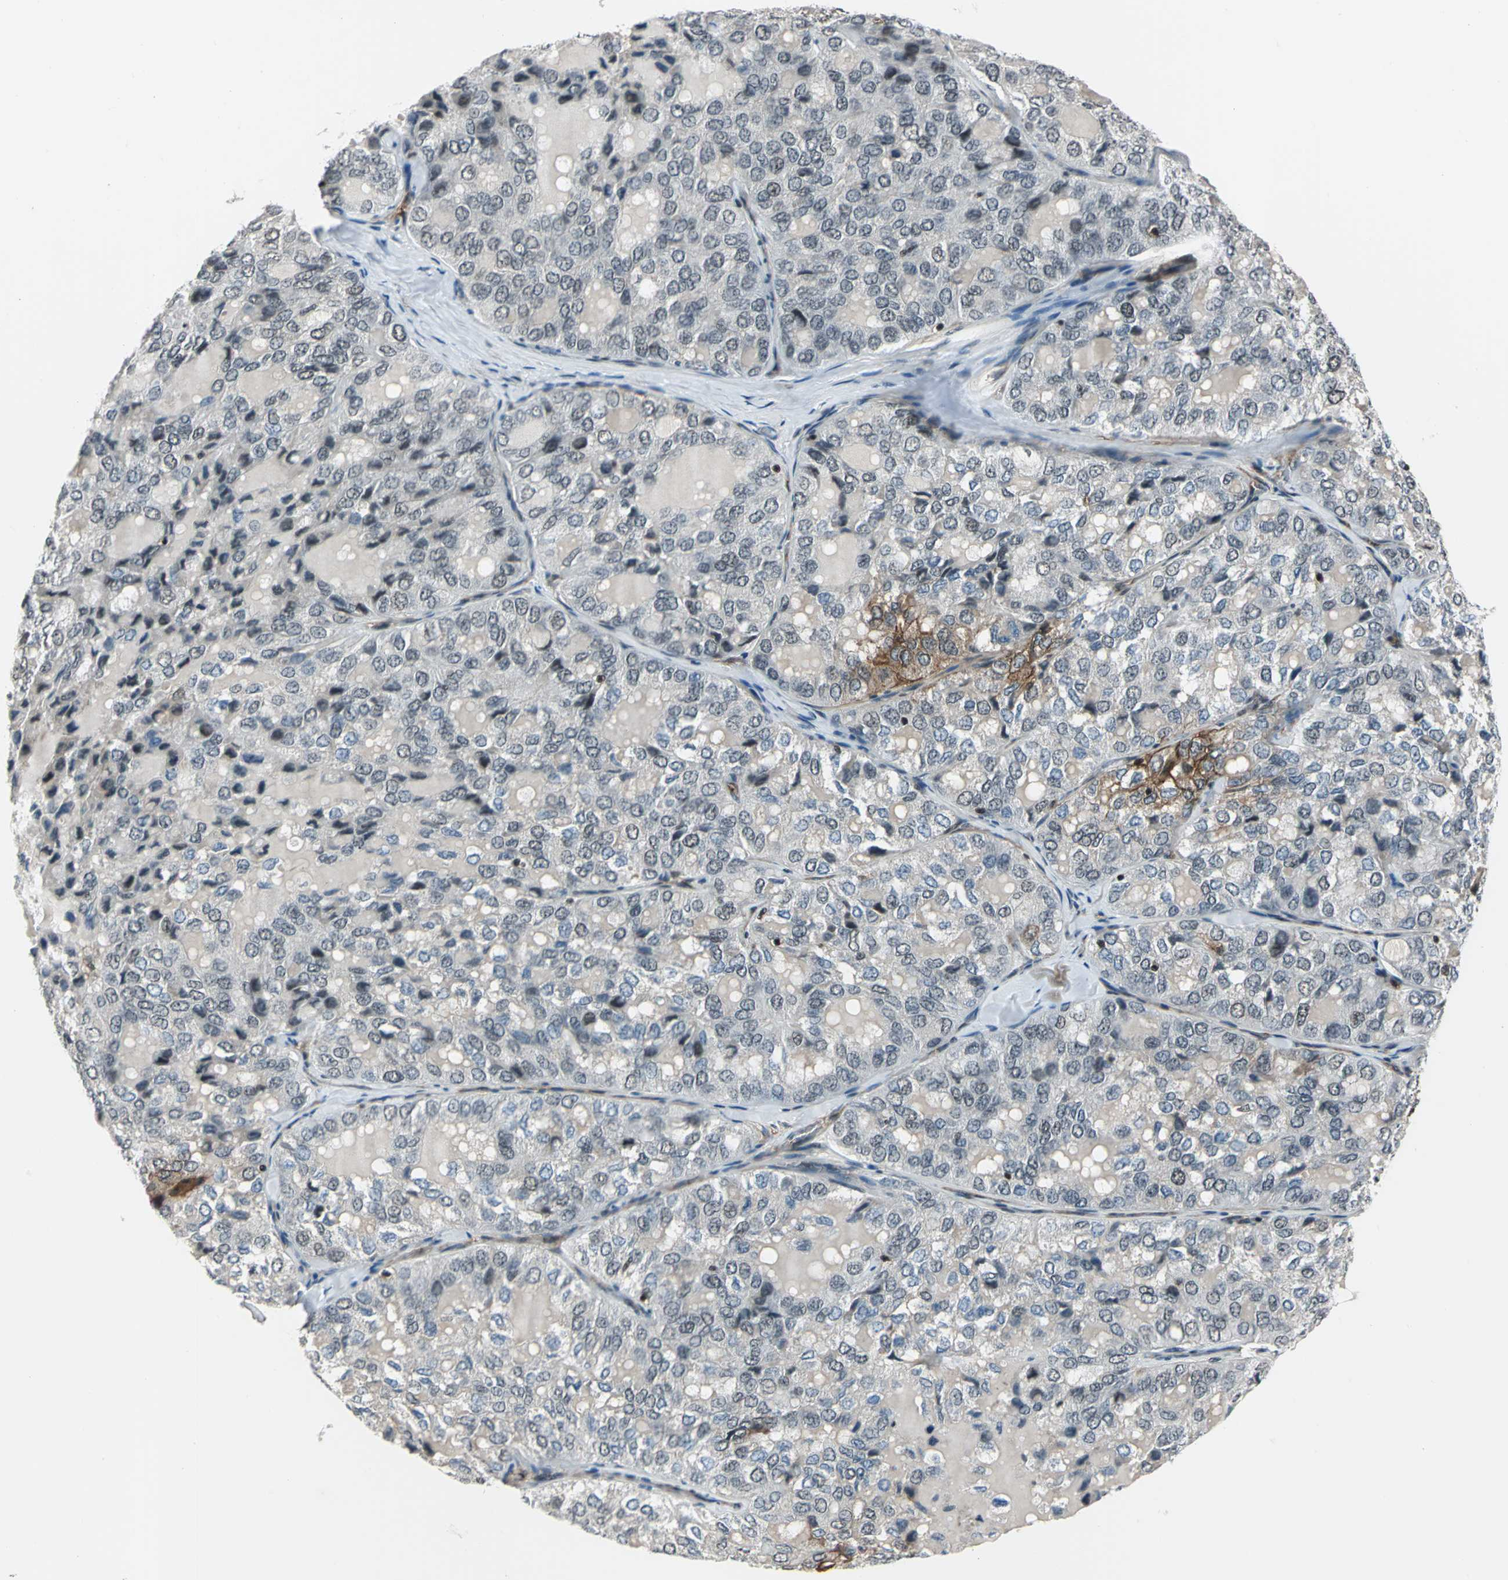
{"staining": {"intensity": "negative", "quantity": "none", "location": "none"}, "tissue": "thyroid cancer", "cell_type": "Tumor cells", "image_type": "cancer", "snomed": [{"axis": "morphology", "description": "Follicular adenoma carcinoma, NOS"}, {"axis": "topography", "description": "Thyroid gland"}], "caption": "Human thyroid cancer (follicular adenoma carcinoma) stained for a protein using IHC shows no expression in tumor cells.", "gene": "NR2C2", "patient": {"sex": "male", "age": 75}}